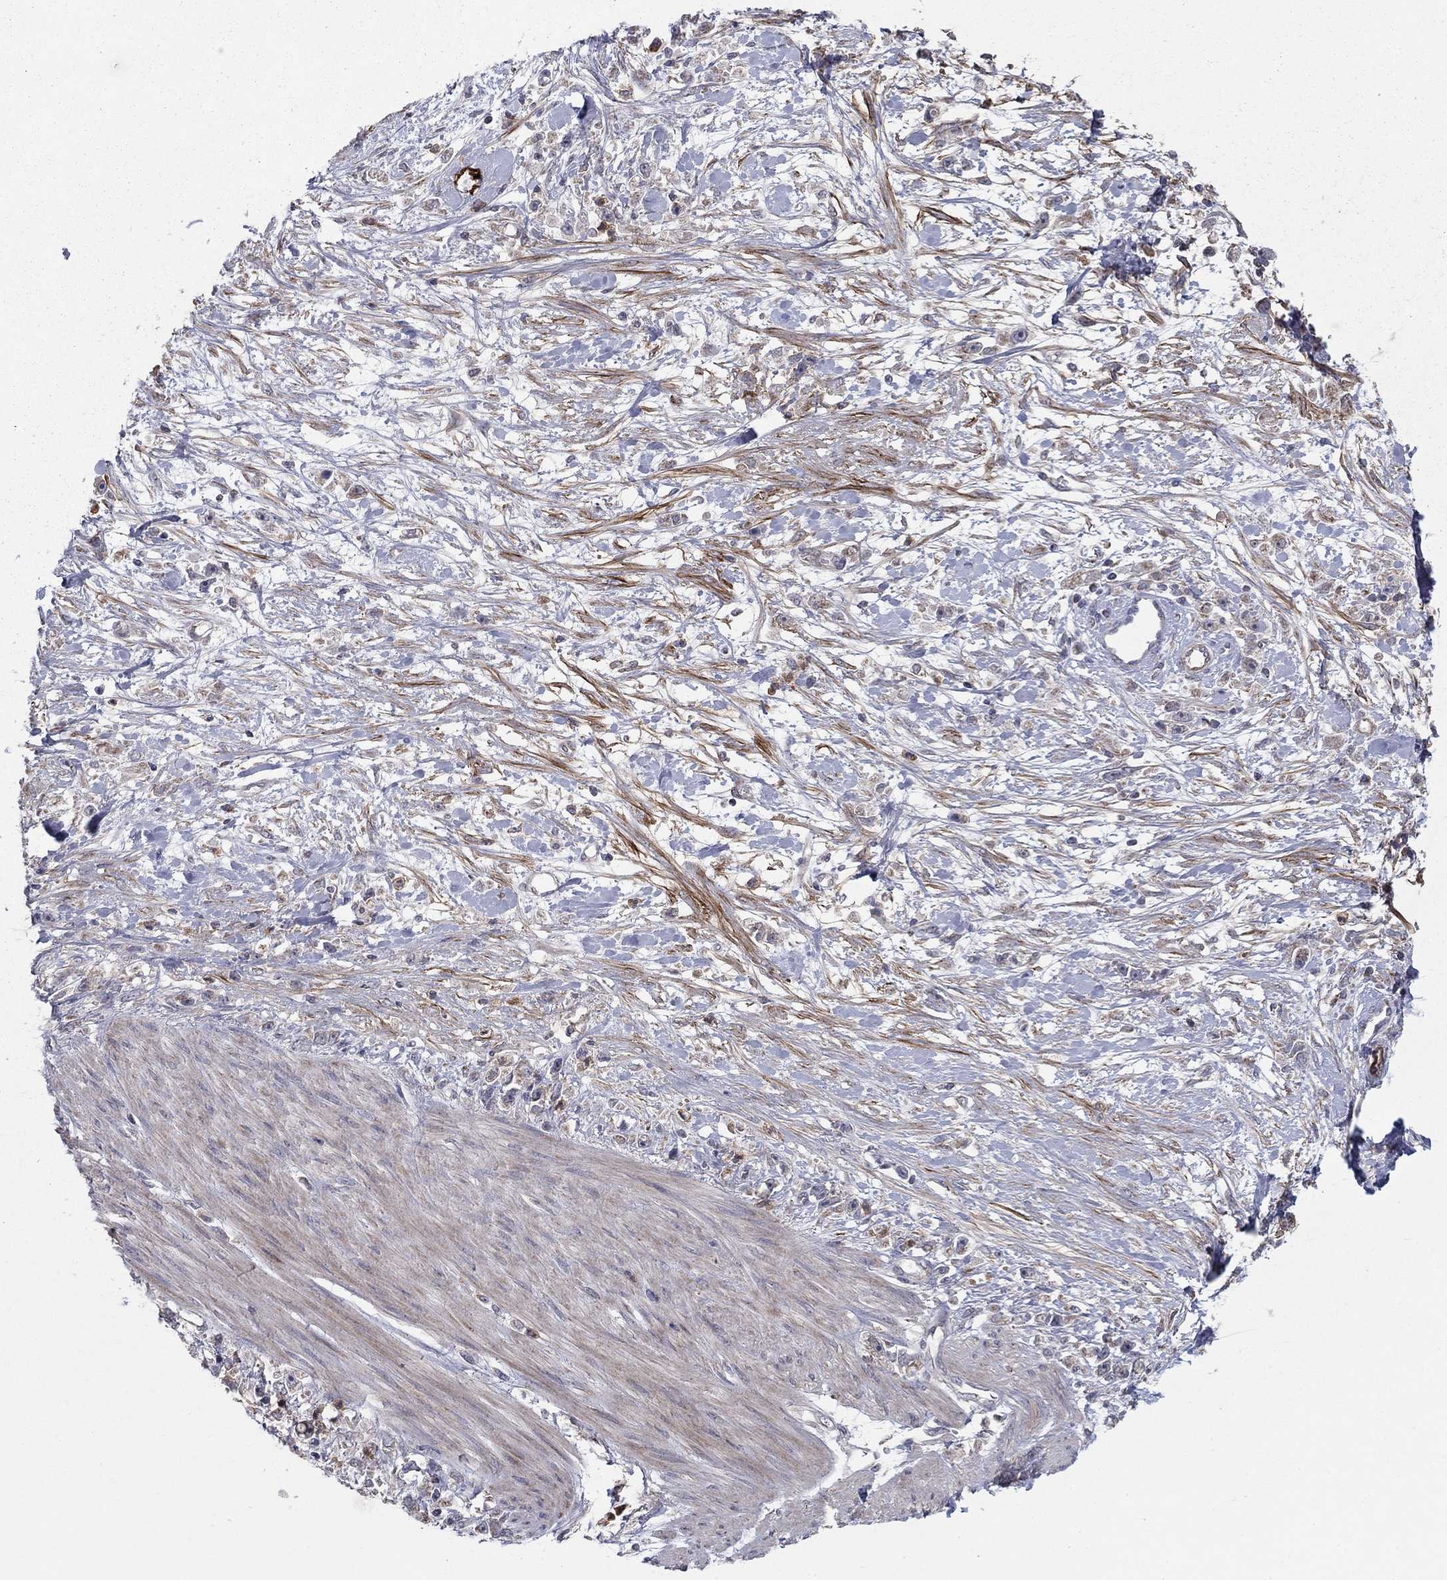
{"staining": {"intensity": "negative", "quantity": "none", "location": "none"}, "tissue": "stomach cancer", "cell_type": "Tumor cells", "image_type": "cancer", "snomed": [{"axis": "morphology", "description": "Adenocarcinoma, NOS"}, {"axis": "topography", "description": "Stomach"}], "caption": "A micrograph of human stomach cancer (adenocarcinoma) is negative for staining in tumor cells.", "gene": "DOP1B", "patient": {"sex": "female", "age": 59}}